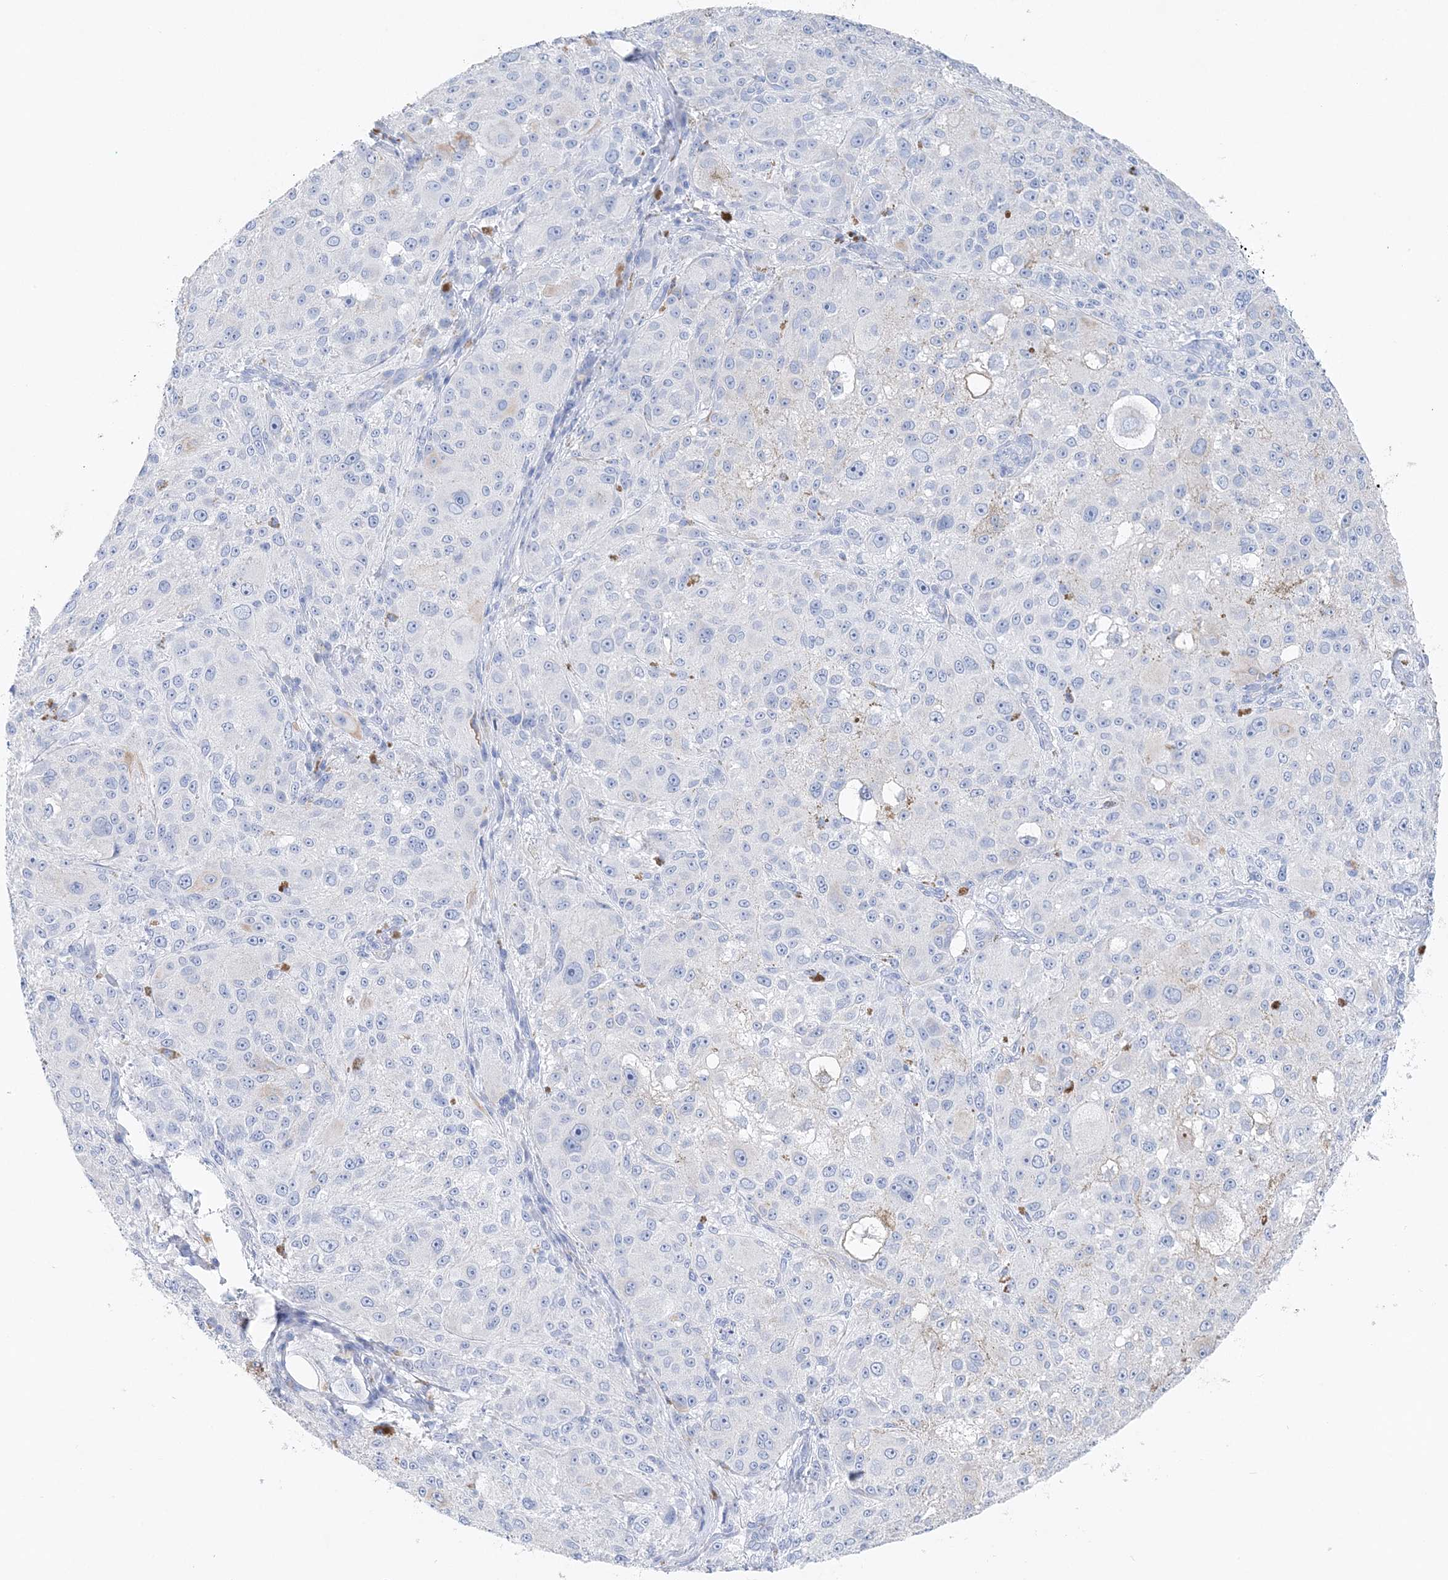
{"staining": {"intensity": "negative", "quantity": "none", "location": "none"}, "tissue": "melanoma", "cell_type": "Tumor cells", "image_type": "cancer", "snomed": [{"axis": "morphology", "description": "Necrosis, NOS"}, {"axis": "morphology", "description": "Malignant melanoma, NOS"}, {"axis": "topography", "description": "Skin"}], "caption": "IHC micrograph of human malignant melanoma stained for a protein (brown), which reveals no positivity in tumor cells. (Stains: DAB IHC with hematoxylin counter stain, Microscopy: brightfield microscopy at high magnification).", "gene": "TSPYL6", "patient": {"sex": "female", "age": 87}}